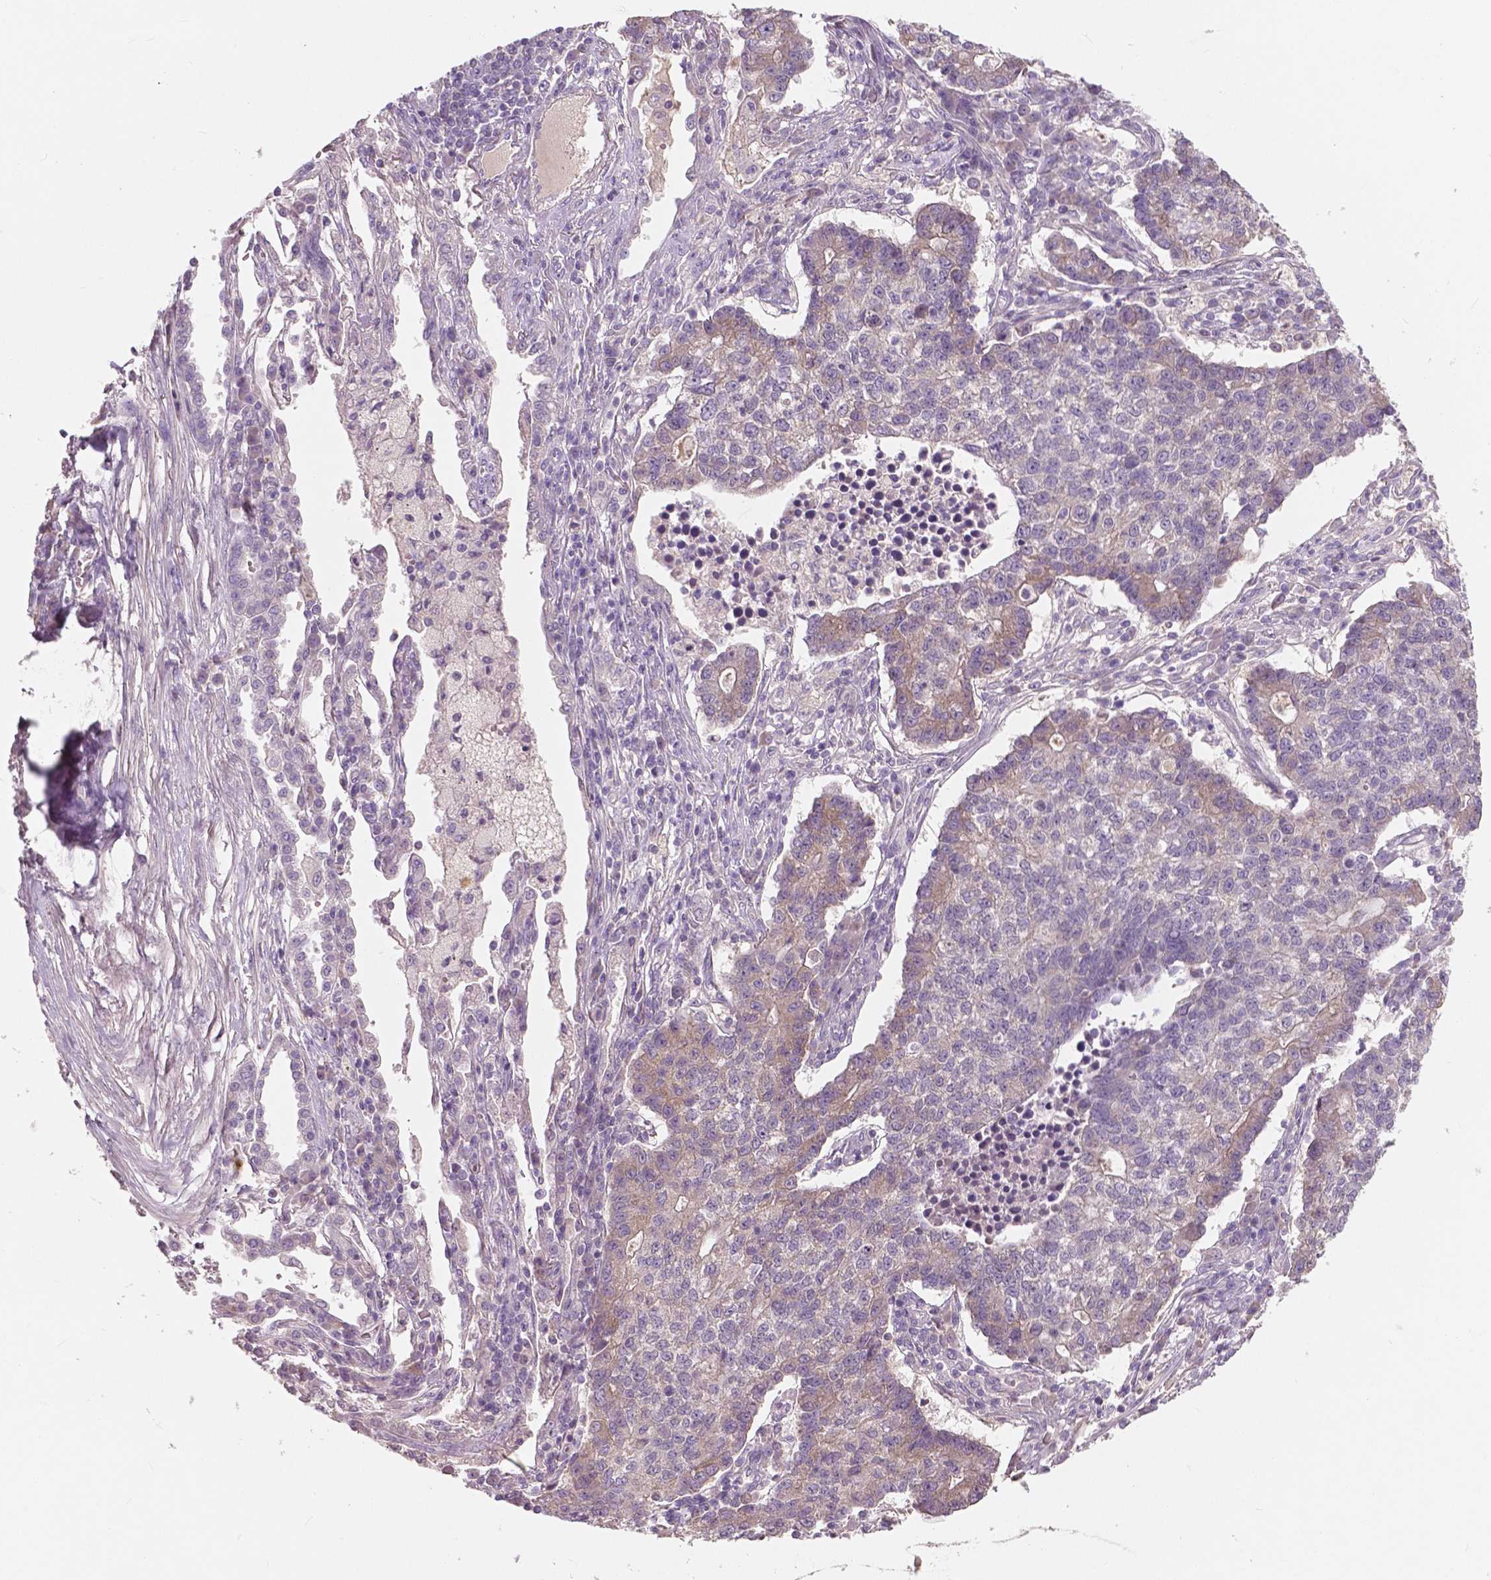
{"staining": {"intensity": "negative", "quantity": "none", "location": "none"}, "tissue": "lung cancer", "cell_type": "Tumor cells", "image_type": "cancer", "snomed": [{"axis": "morphology", "description": "Adenocarcinoma, NOS"}, {"axis": "topography", "description": "Lung"}], "caption": "The IHC image has no significant expression in tumor cells of lung cancer tissue.", "gene": "LSM14B", "patient": {"sex": "male", "age": 57}}